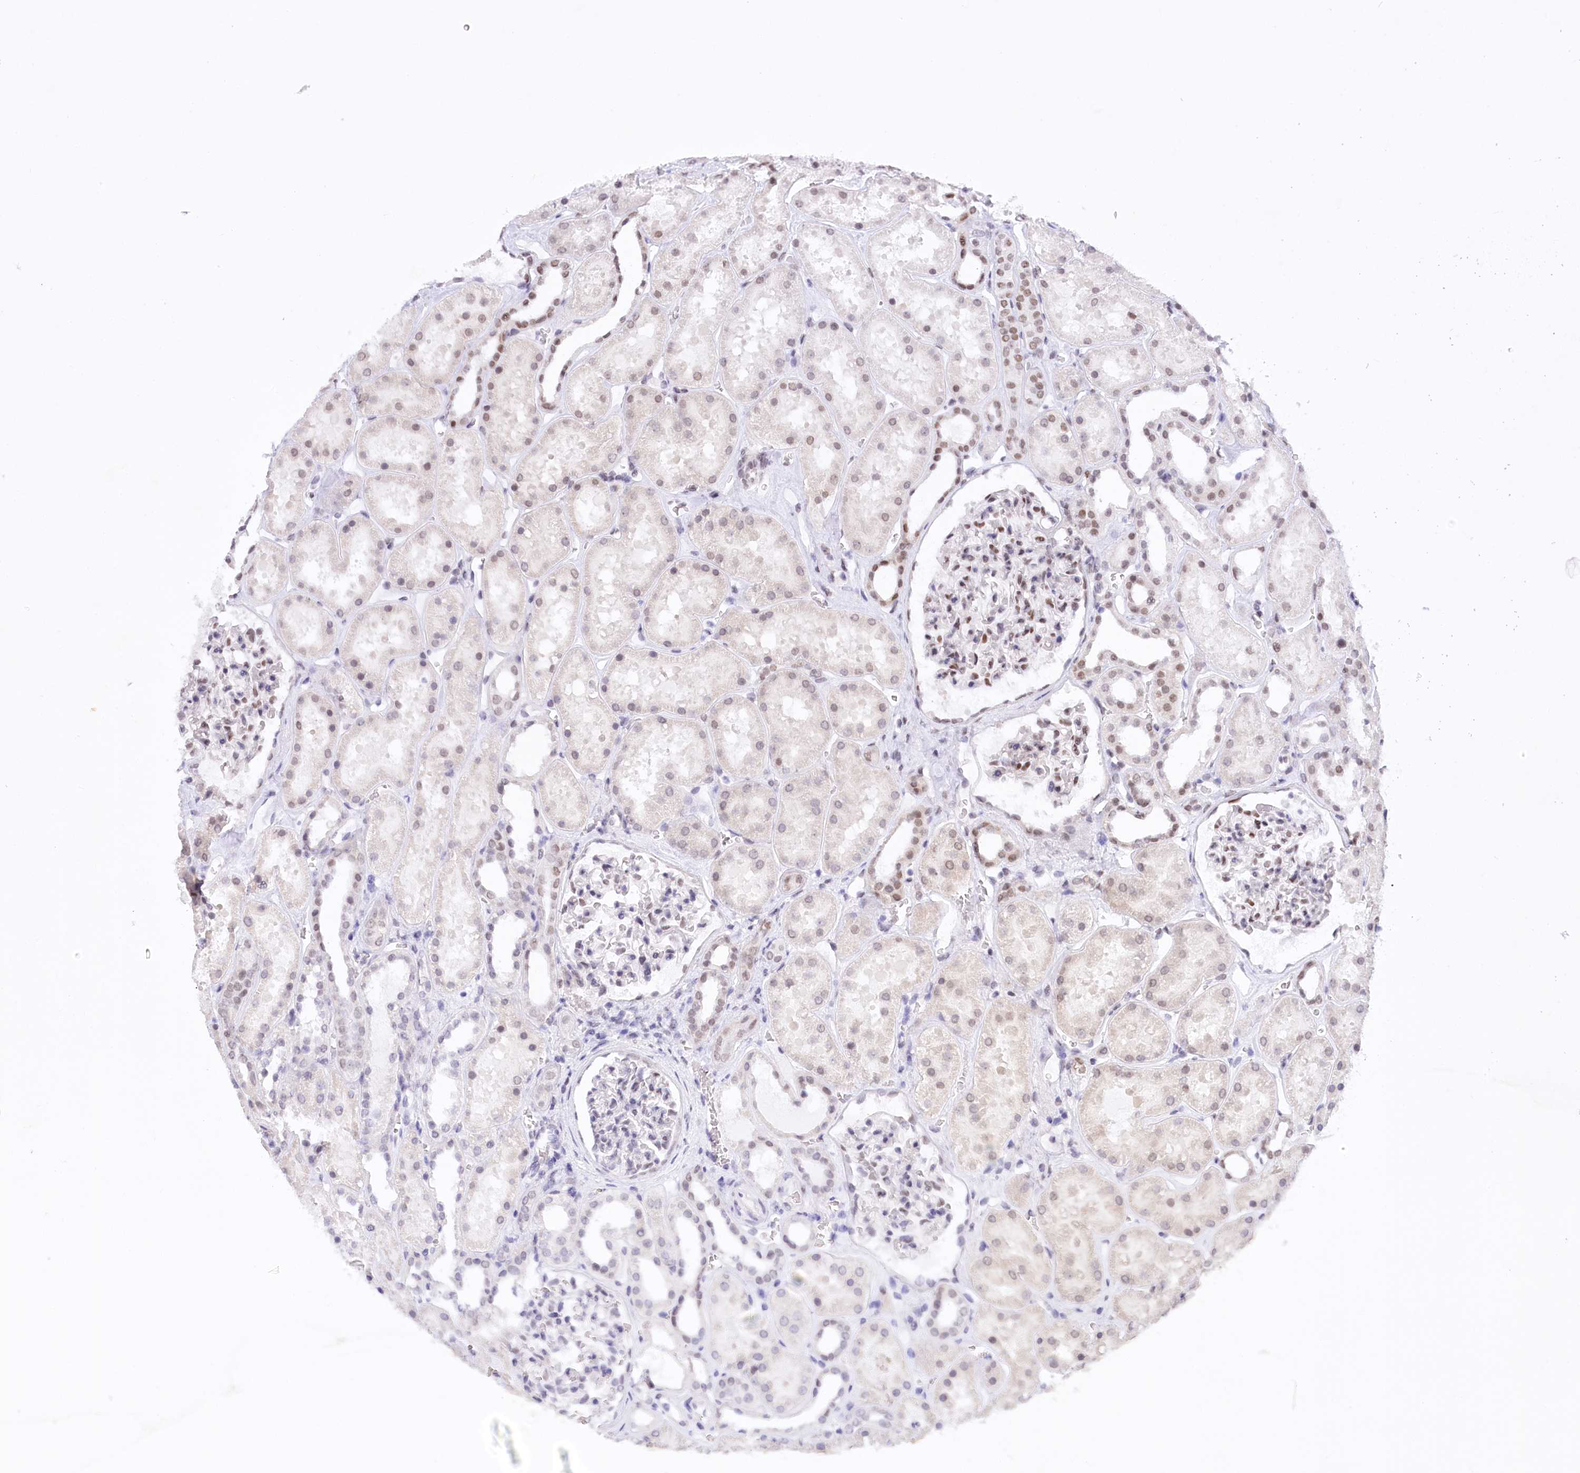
{"staining": {"intensity": "moderate", "quantity": "25%-75%", "location": "nuclear"}, "tissue": "kidney", "cell_type": "Cells in glomeruli", "image_type": "normal", "snomed": [{"axis": "morphology", "description": "Normal tissue, NOS"}, {"axis": "topography", "description": "Kidney"}], "caption": "A high-resolution photomicrograph shows immunohistochemistry staining of benign kidney, which demonstrates moderate nuclear expression in about 25%-75% of cells in glomeruli.", "gene": "HNRNPA0", "patient": {"sex": "female", "age": 41}}